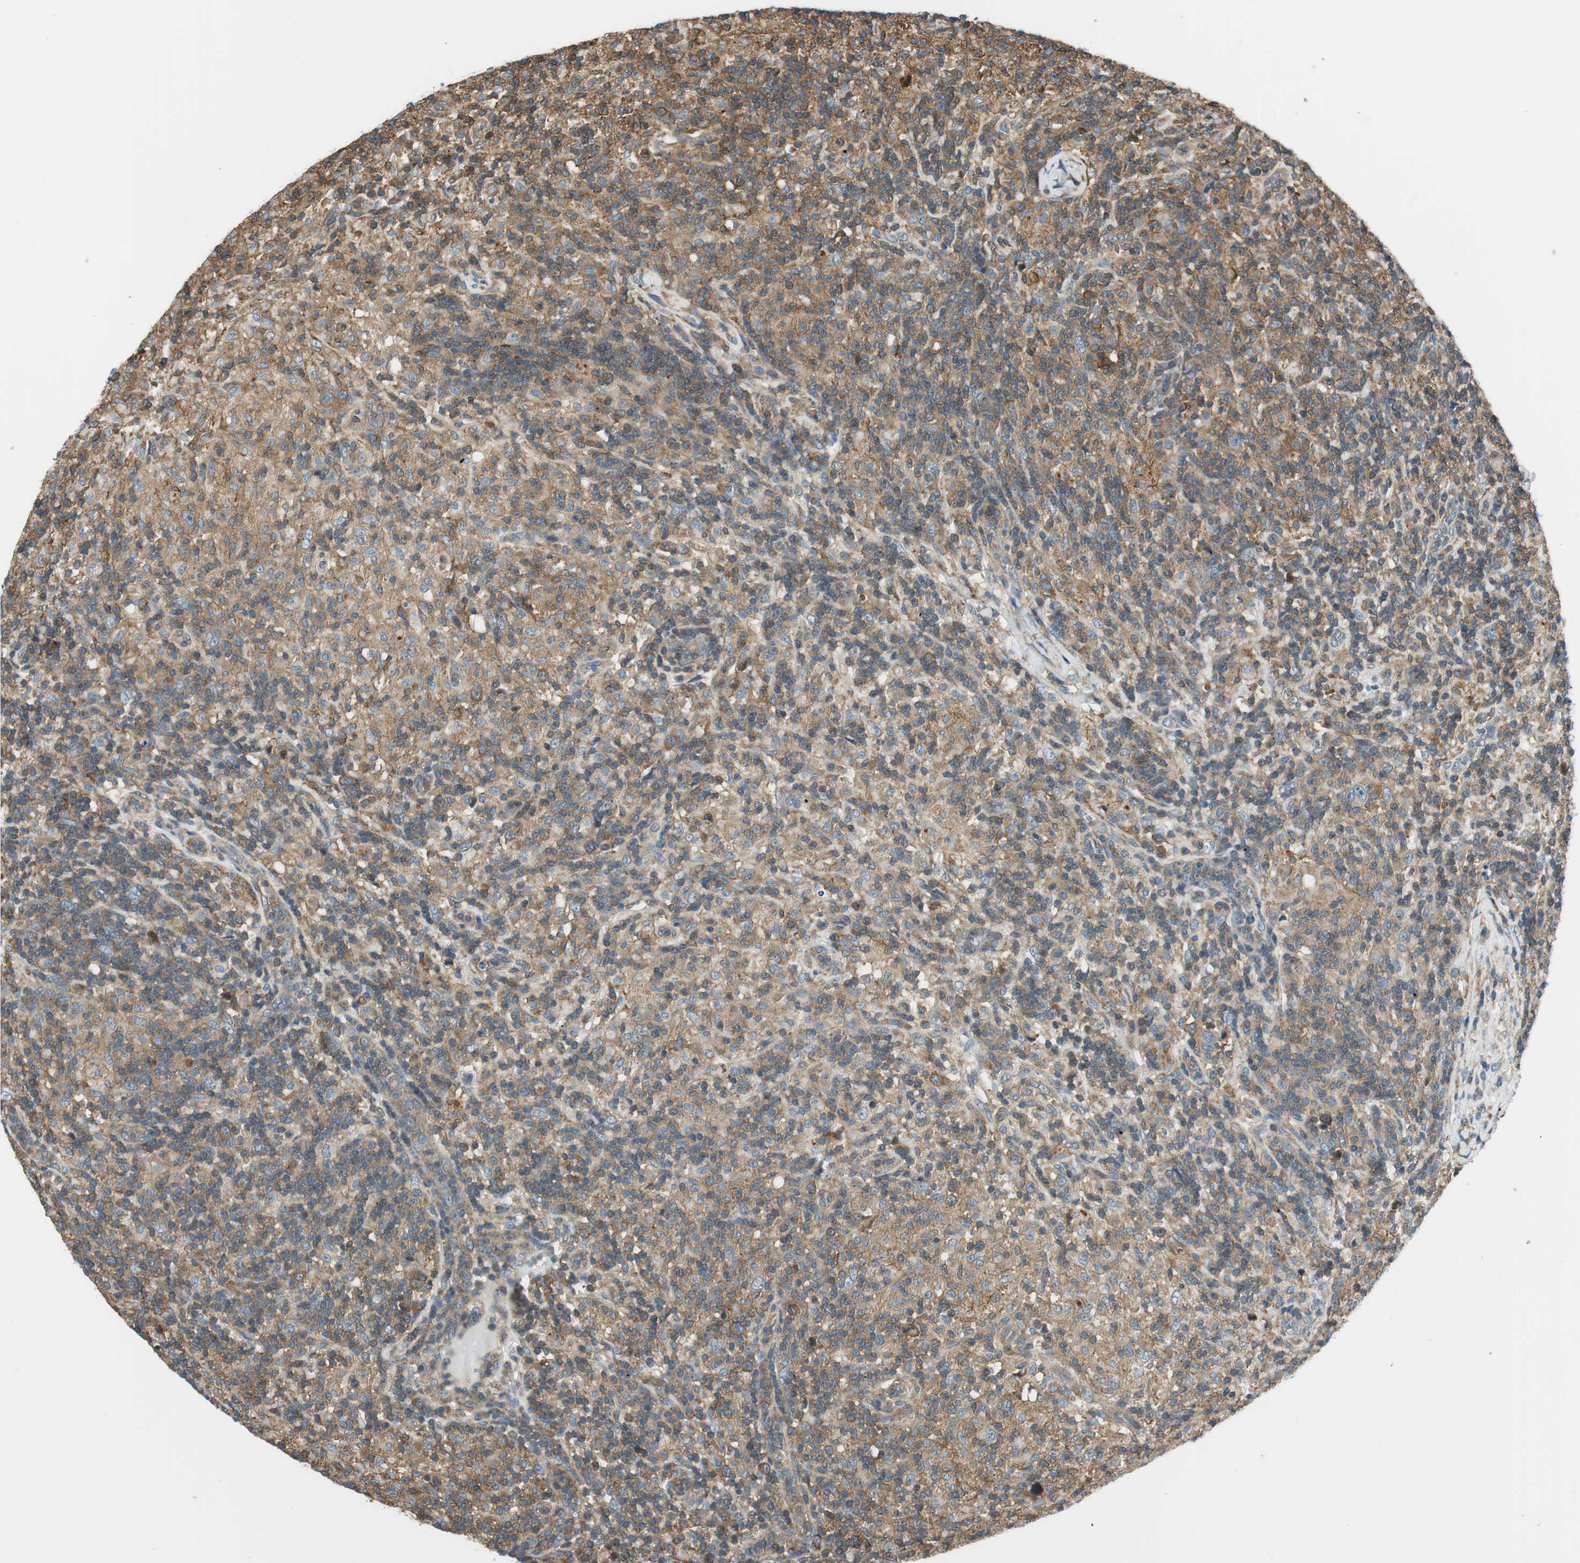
{"staining": {"intensity": "moderate", "quantity": ">75%", "location": "cytoplasmic/membranous"}, "tissue": "lymphoma", "cell_type": "Tumor cells", "image_type": "cancer", "snomed": [{"axis": "morphology", "description": "Hodgkin's disease, NOS"}, {"axis": "topography", "description": "Lymph node"}], "caption": "Protein expression analysis of lymphoma displays moderate cytoplasmic/membranous expression in approximately >75% of tumor cells.", "gene": "PI4K2B", "patient": {"sex": "male", "age": 70}}